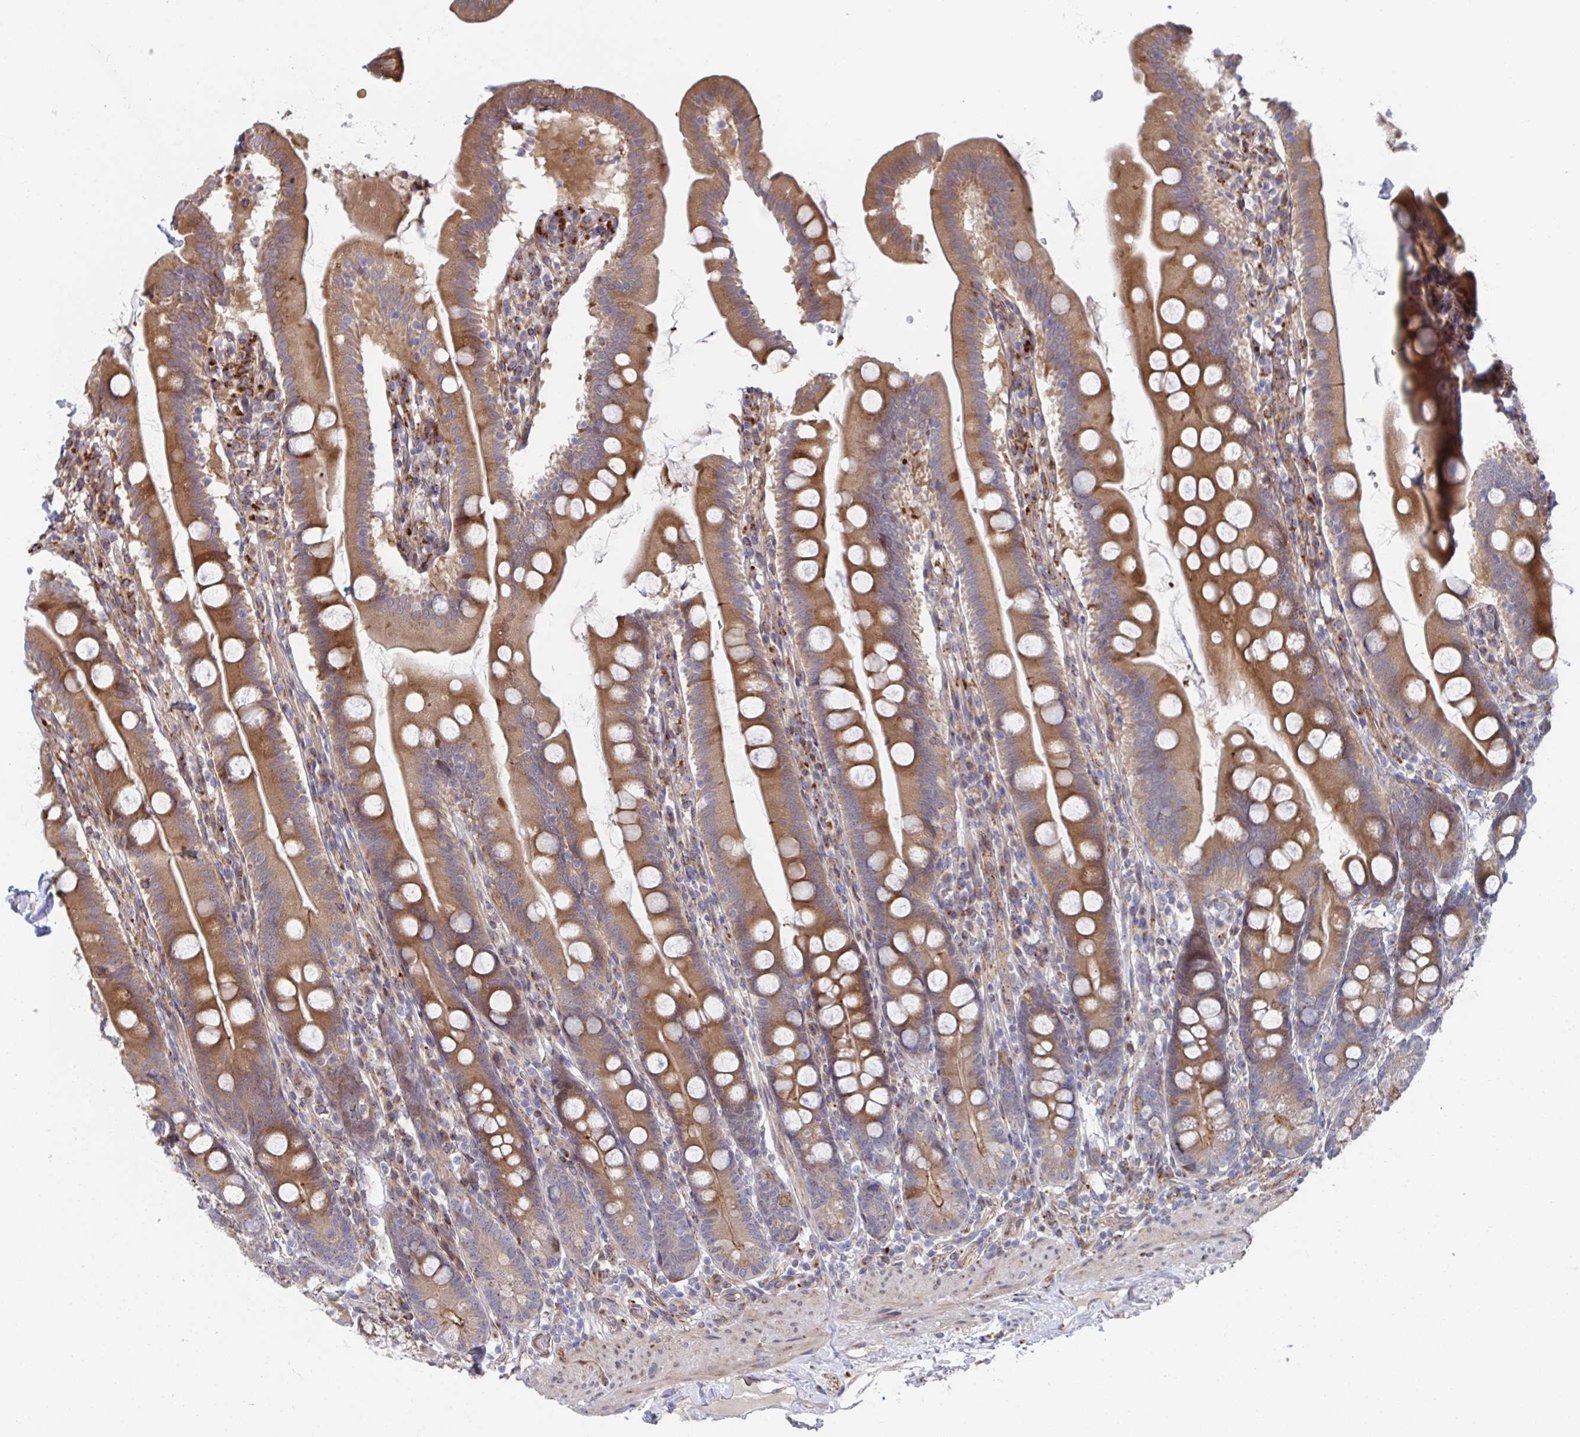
{"staining": {"intensity": "strong", "quantity": ">75%", "location": "cytoplasmic/membranous"}, "tissue": "duodenum", "cell_type": "Glandular cells", "image_type": "normal", "snomed": [{"axis": "morphology", "description": "Normal tissue, NOS"}, {"axis": "topography", "description": "Duodenum"}], "caption": "Protein expression analysis of unremarkable duodenum displays strong cytoplasmic/membranous expression in approximately >75% of glandular cells. Ihc stains the protein in brown and the nuclei are stained blue.", "gene": "FJX1", "patient": {"sex": "female", "age": 67}}